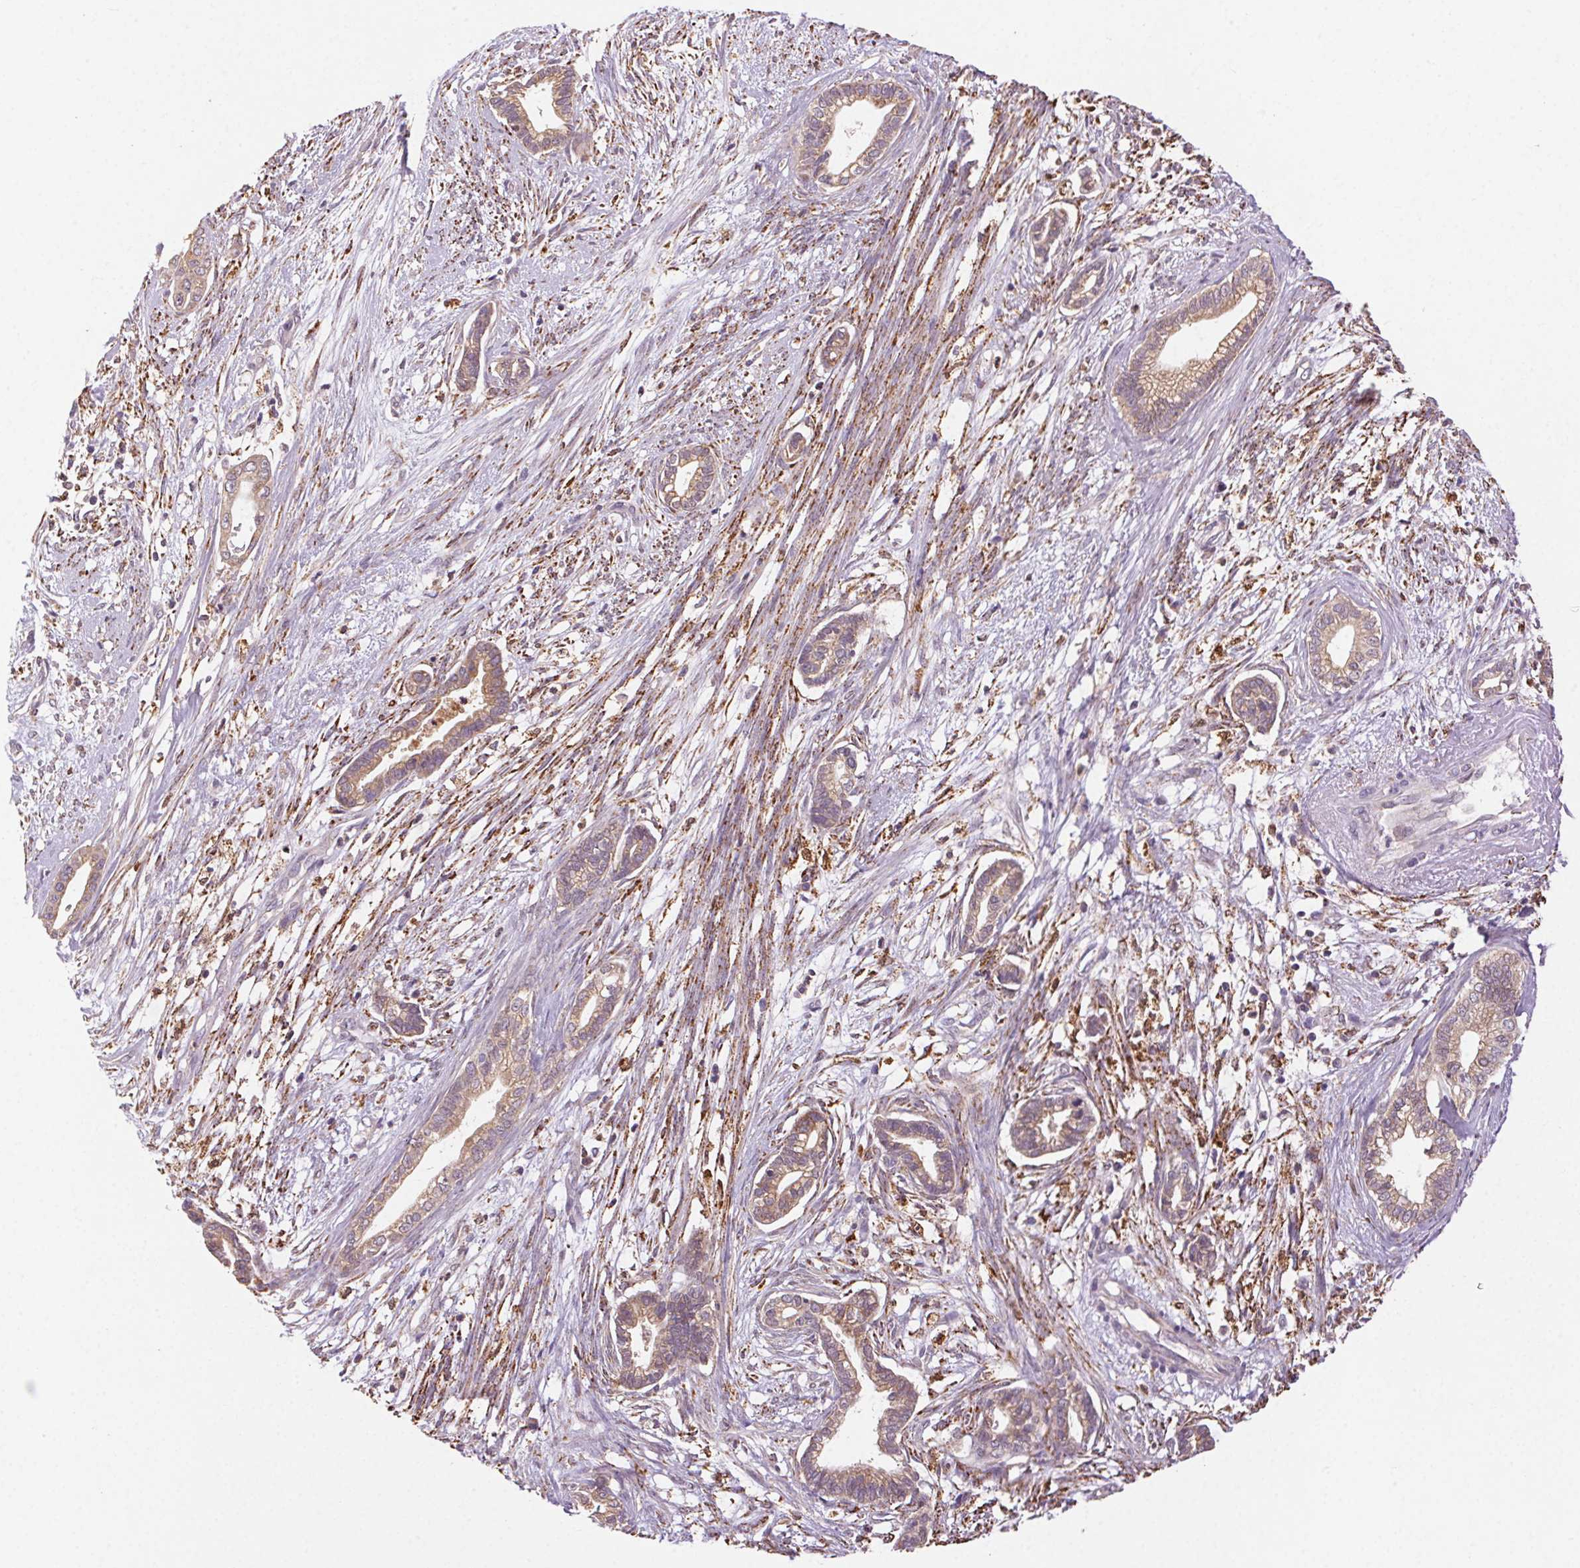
{"staining": {"intensity": "weak", "quantity": ">75%", "location": "cytoplasmic/membranous"}, "tissue": "cervical cancer", "cell_type": "Tumor cells", "image_type": "cancer", "snomed": [{"axis": "morphology", "description": "Adenocarcinoma, NOS"}, {"axis": "topography", "description": "Cervix"}], "caption": "A brown stain labels weak cytoplasmic/membranous staining of a protein in human cervical cancer tumor cells.", "gene": "FNBP1L", "patient": {"sex": "female", "age": 62}}